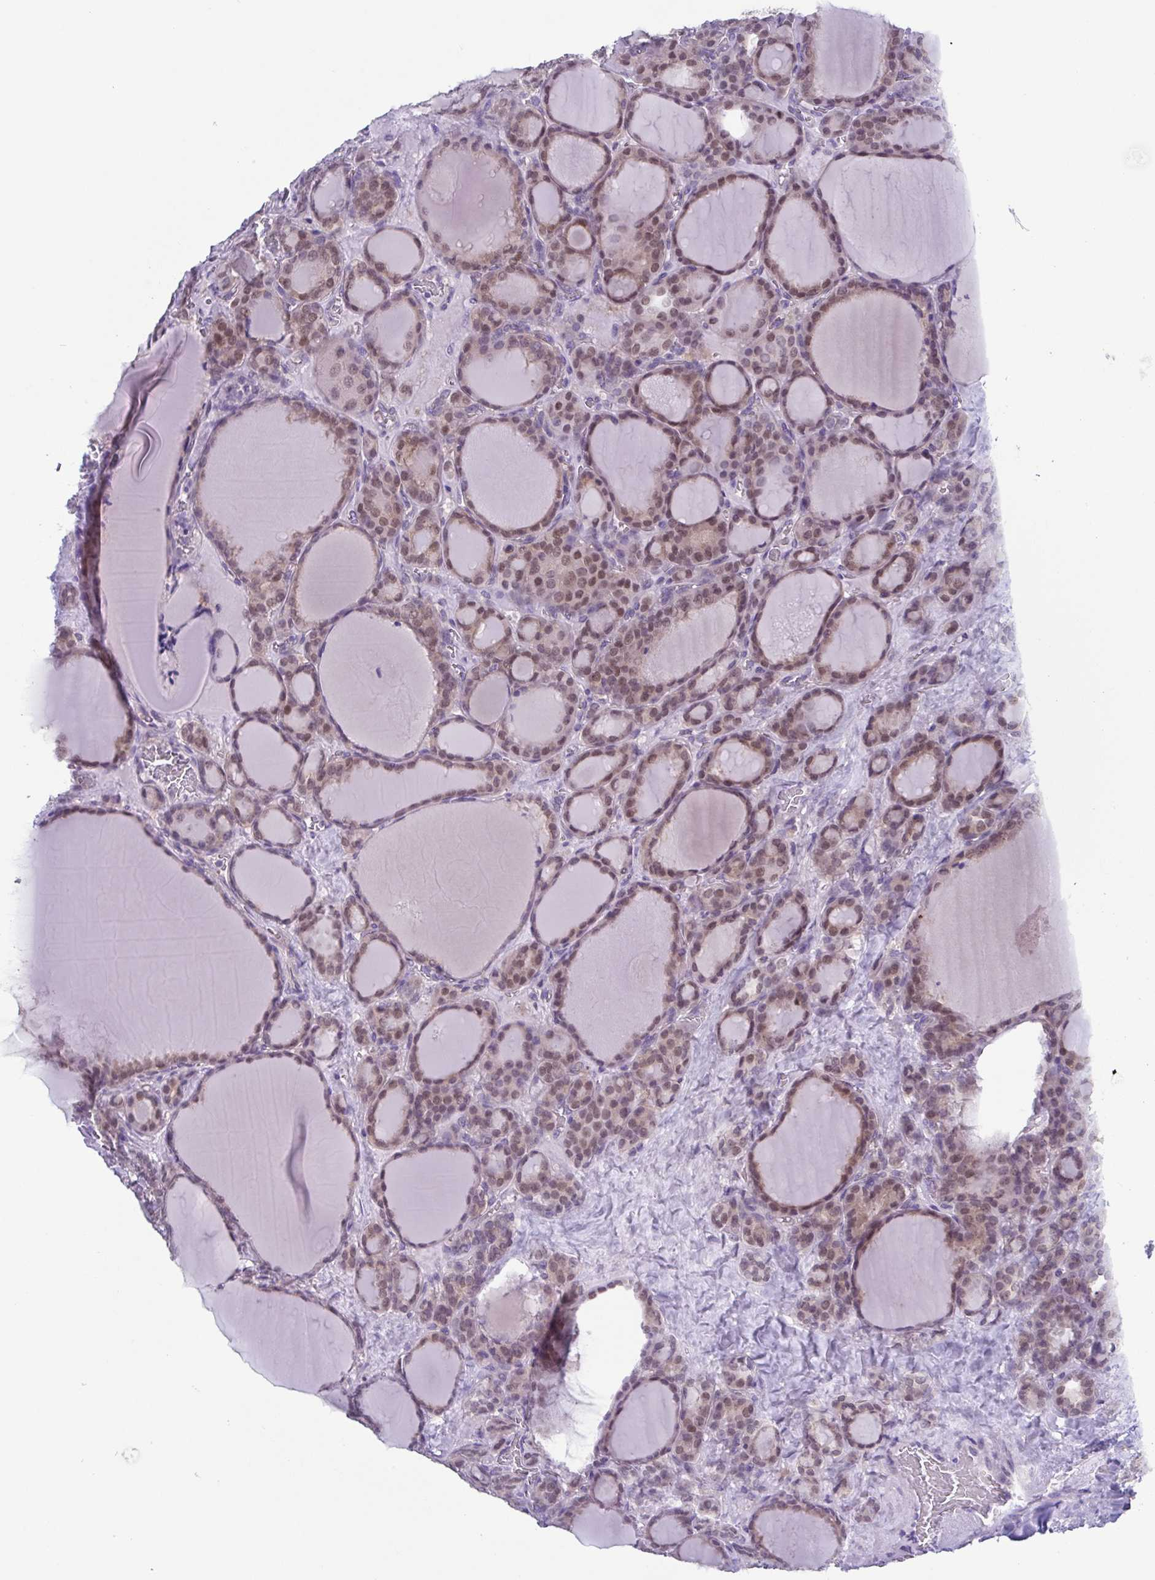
{"staining": {"intensity": "weak", "quantity": ">75%", "location": "nuclear"}, "tissue": "thyroid cancer", "cell_type": "Tumor cells", "image_type": "cancer", "snomed": [{"axis": "morphology", "description": "Normal tissue, NOS"}, {"axis": "morphology", "description": "Follicular adenoma carcinoma, NOS"}, {"axis": "topography", "description": "Thyroid gland"}], "caption": "Immunohistochemistry (DAB) staining of thyroid follicular adenoma carcinoma displays weak nuclear protein expression in approximately >75% of tumor cells. (IHC, brightfield microscopy, high magnification).", "gene": "UBE2Q1", "patient": {"sex": "female", "age": 31}}